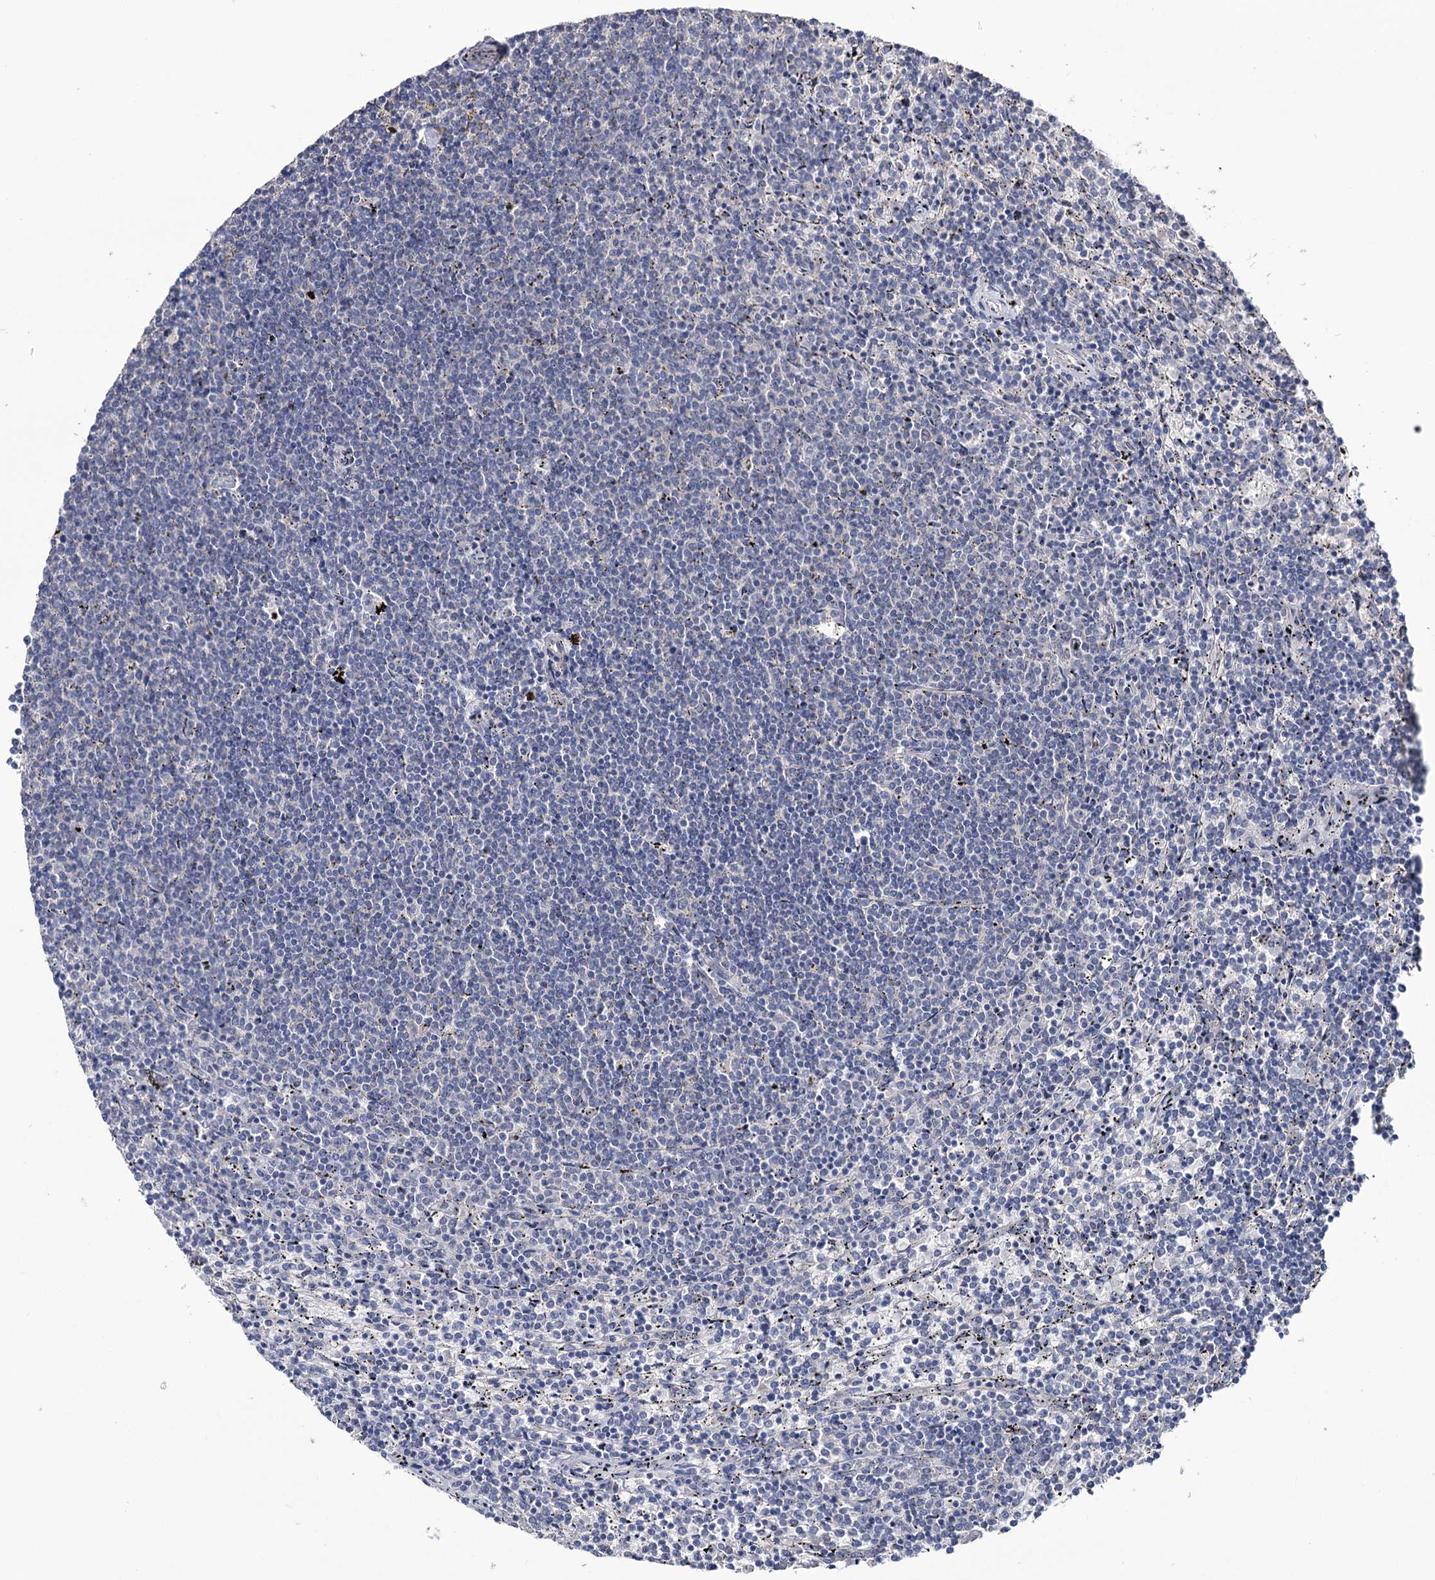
{"staining": {"intensity": "negative", "quantity": "none", "location": "none"}, "tissue": "lymphoma", "cell_type": "Tumor cells", "image_type": "cancer", "snomed": [{"axis": "morphology", "description": "Malignant lymphoma, non-Hodgkin's type, Low grade"}, {"axis": "topography", "description": "Spleen"}], "caption": "A micrograph of lymphoma stained for a protein reveals no brown staining in tumor cells. (DAB immunohistochemistry (IHC) visualized using brightfield microscopy, high magnification).", "gene": "EPB41L5", "patient": {"sex": "female", "age": 50}}